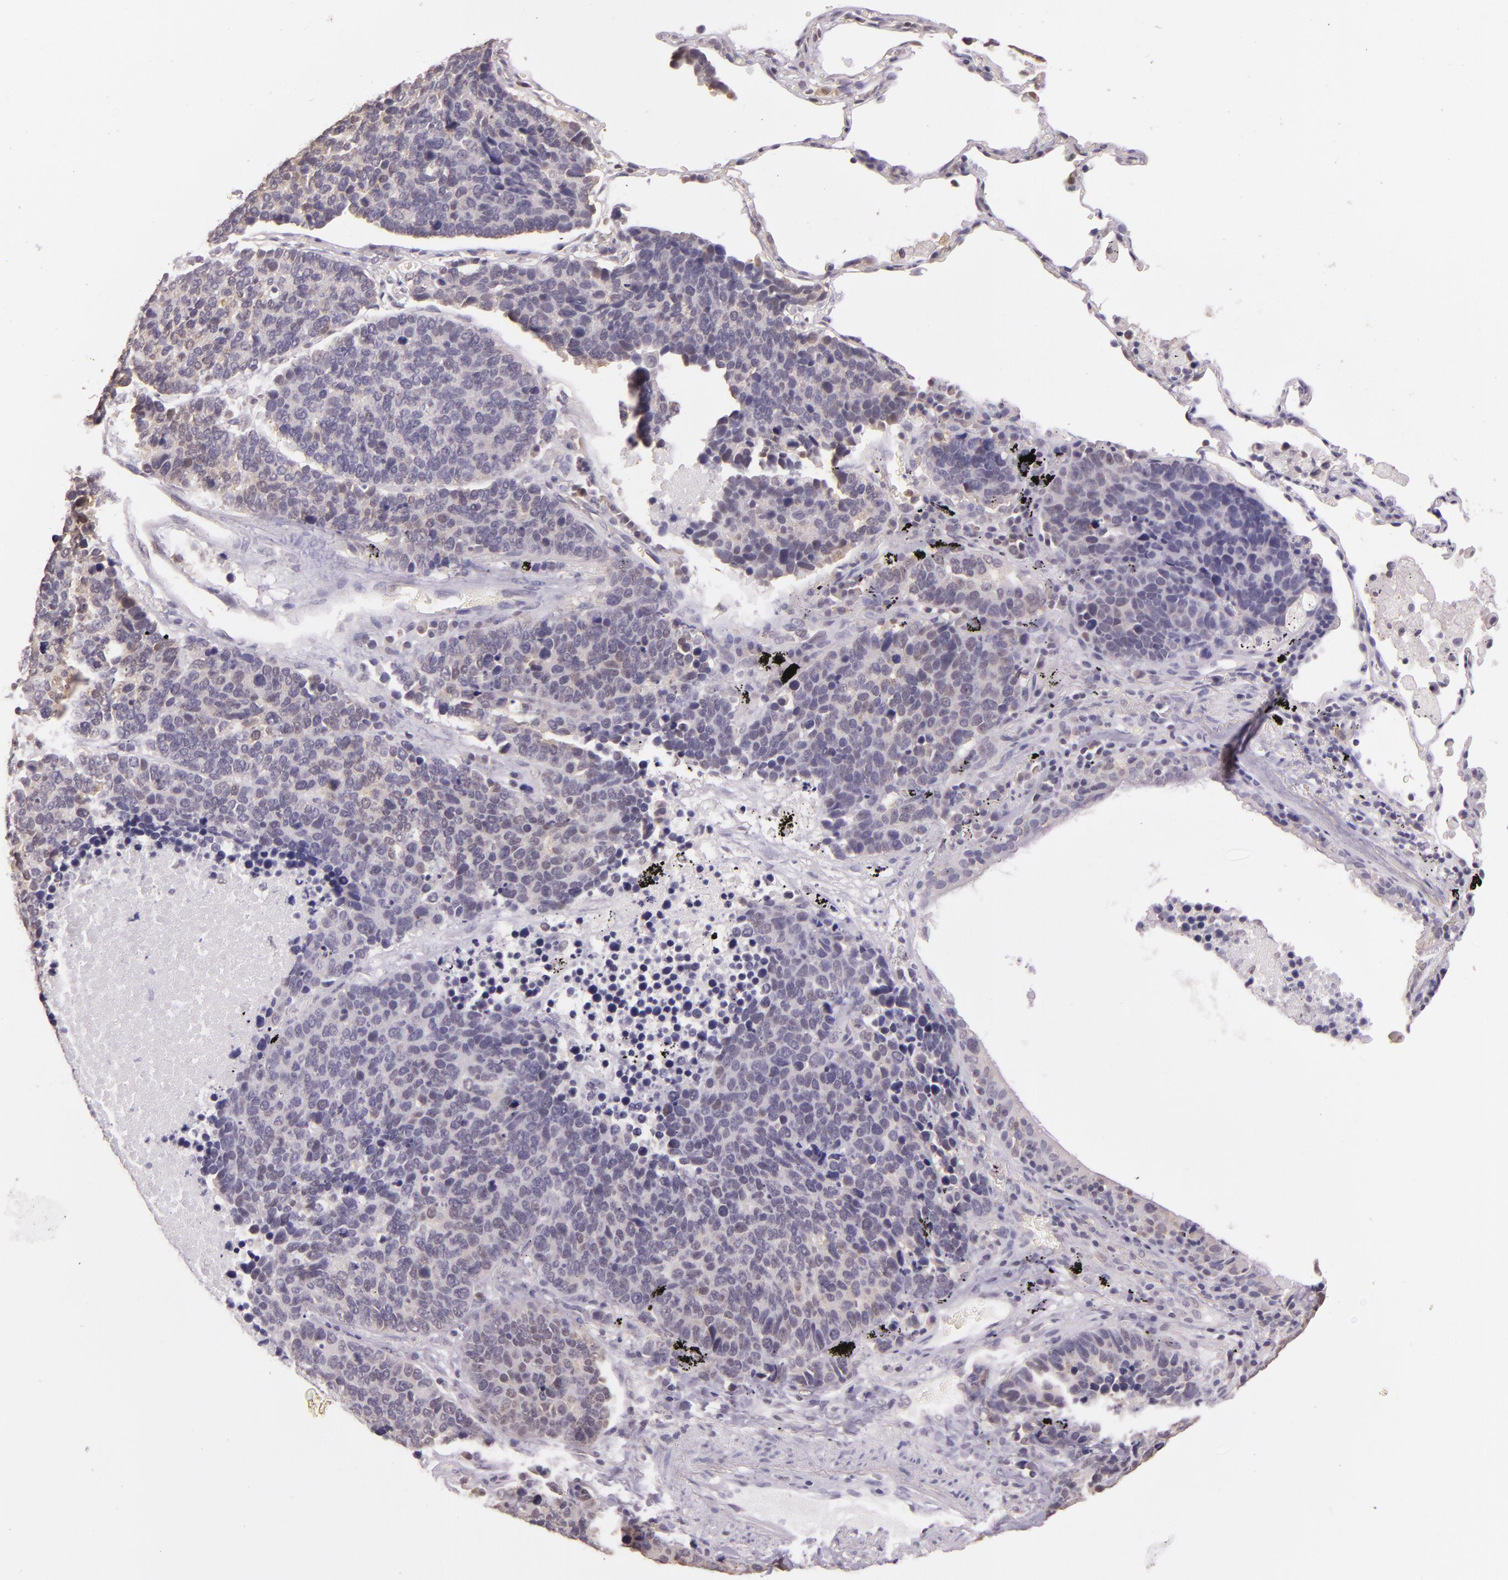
{"staining": {"intensity": "negative", "quantity": "none", "location": "none"}, "tissue": "lung cancer", "cell_type": "Tumor cells", "image_type": "cancer", "snomed": [{"axis": "morphology", "description": "Neoplasm, malignant, NOS"}, {"axis": "topography", "description": "Lung"}], "caption": "Tumor cells are negative for brown protein staining in neoplasm (malignant) (lung).", "gene": "HSPA8", "patient": {"sex": "female", "age": 75}}